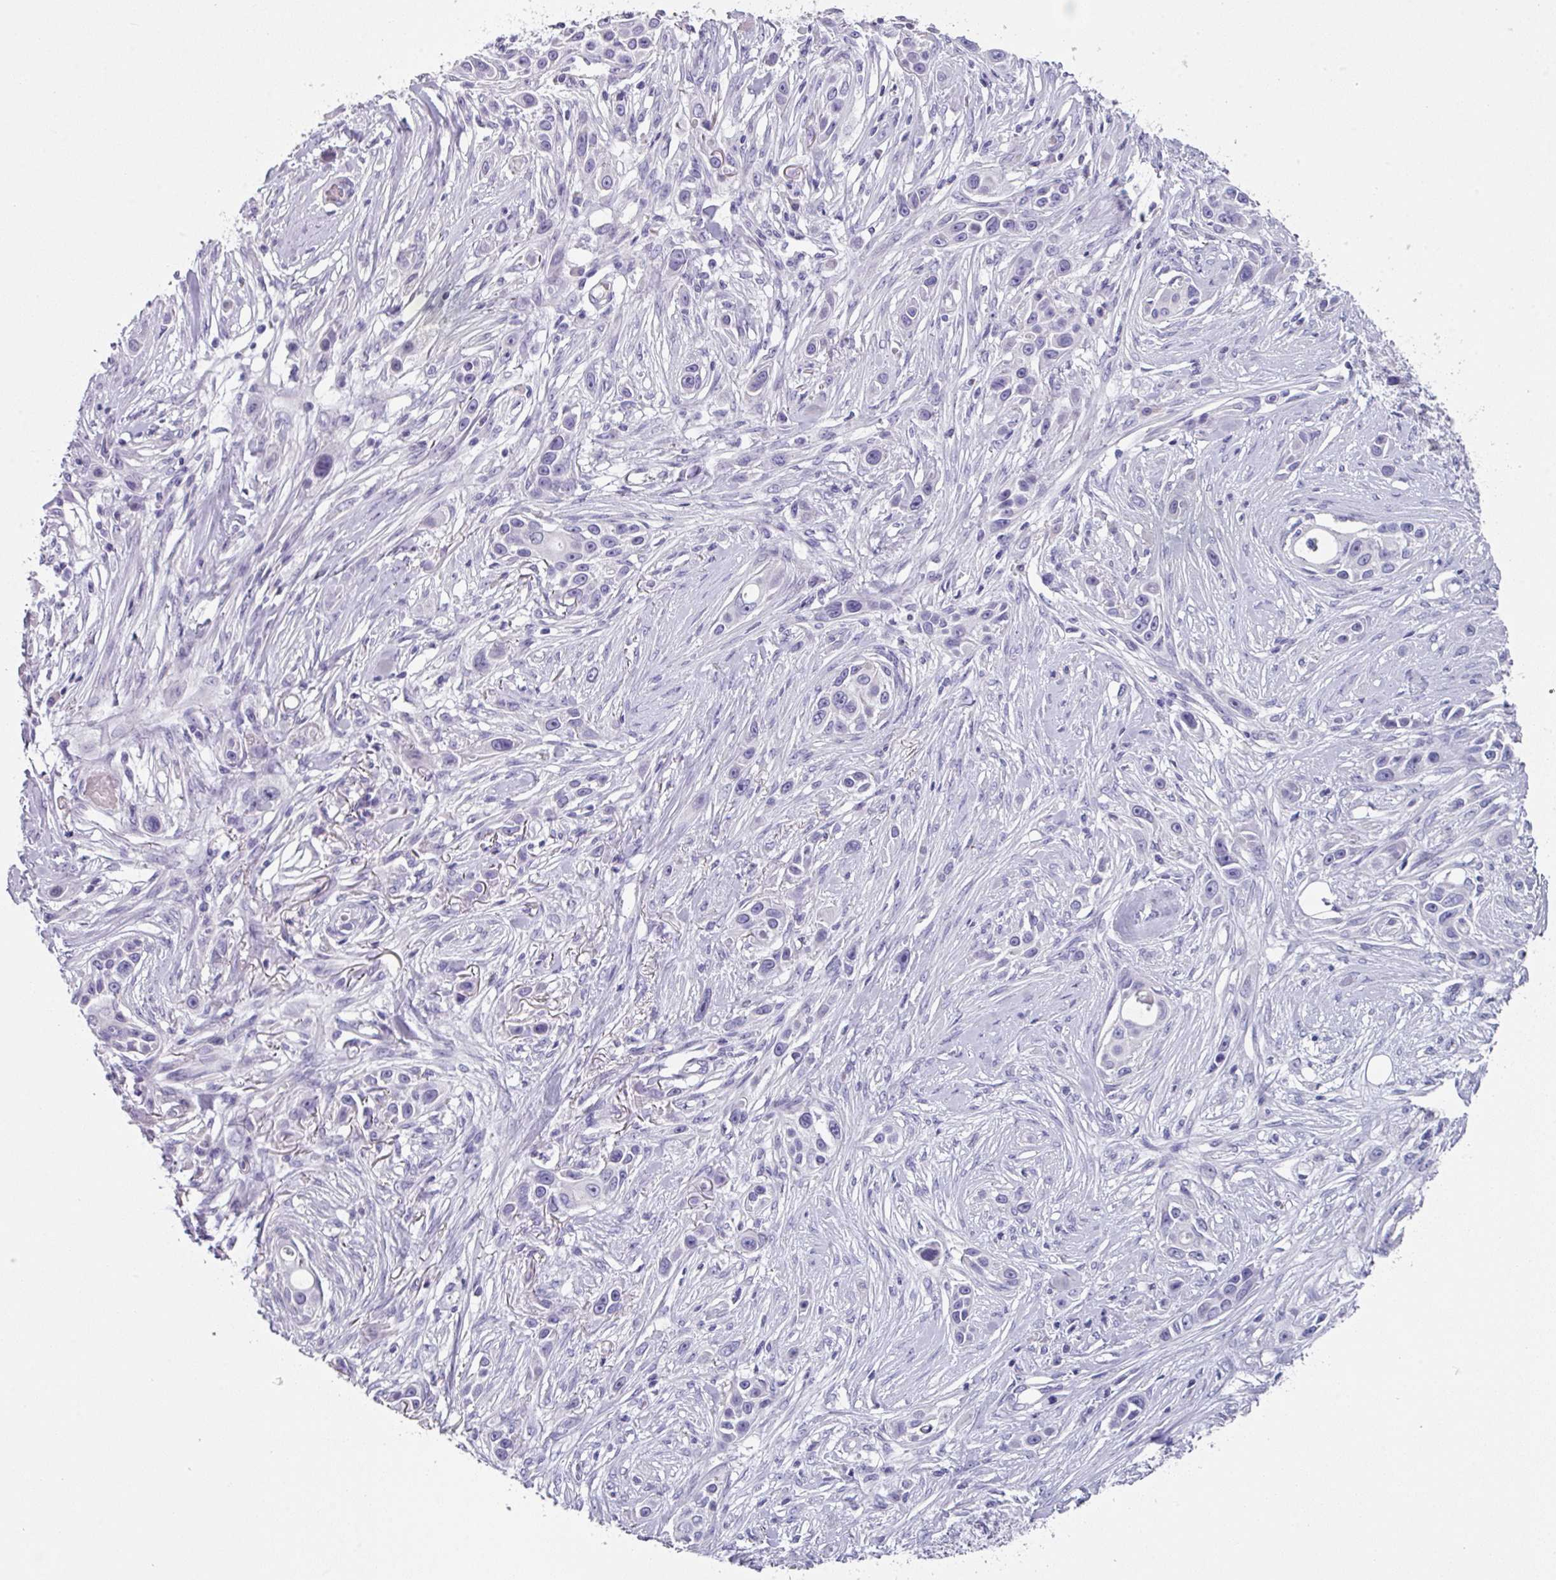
{"staining": {"intensity": "negative", "quantity": "none", "location": "none"}, "tissue": "skin cancer", "cell_type": "Tumor cells", "image_type": "cancer", "snomed": [{"axis": "morphology", "description": "Squamous cell carcinoma, NOS"}, {"axis": "topography", "description": "Skin"}], "caption": "High power microscopy photomicrograph of an immunohistochemistry (IHC) histopathology image of skin squamous cell carcinoma, revealing no significant expression in tumor cells.", "gene": "DEFB115", "patient": {"sex": "female", "age": 69}}